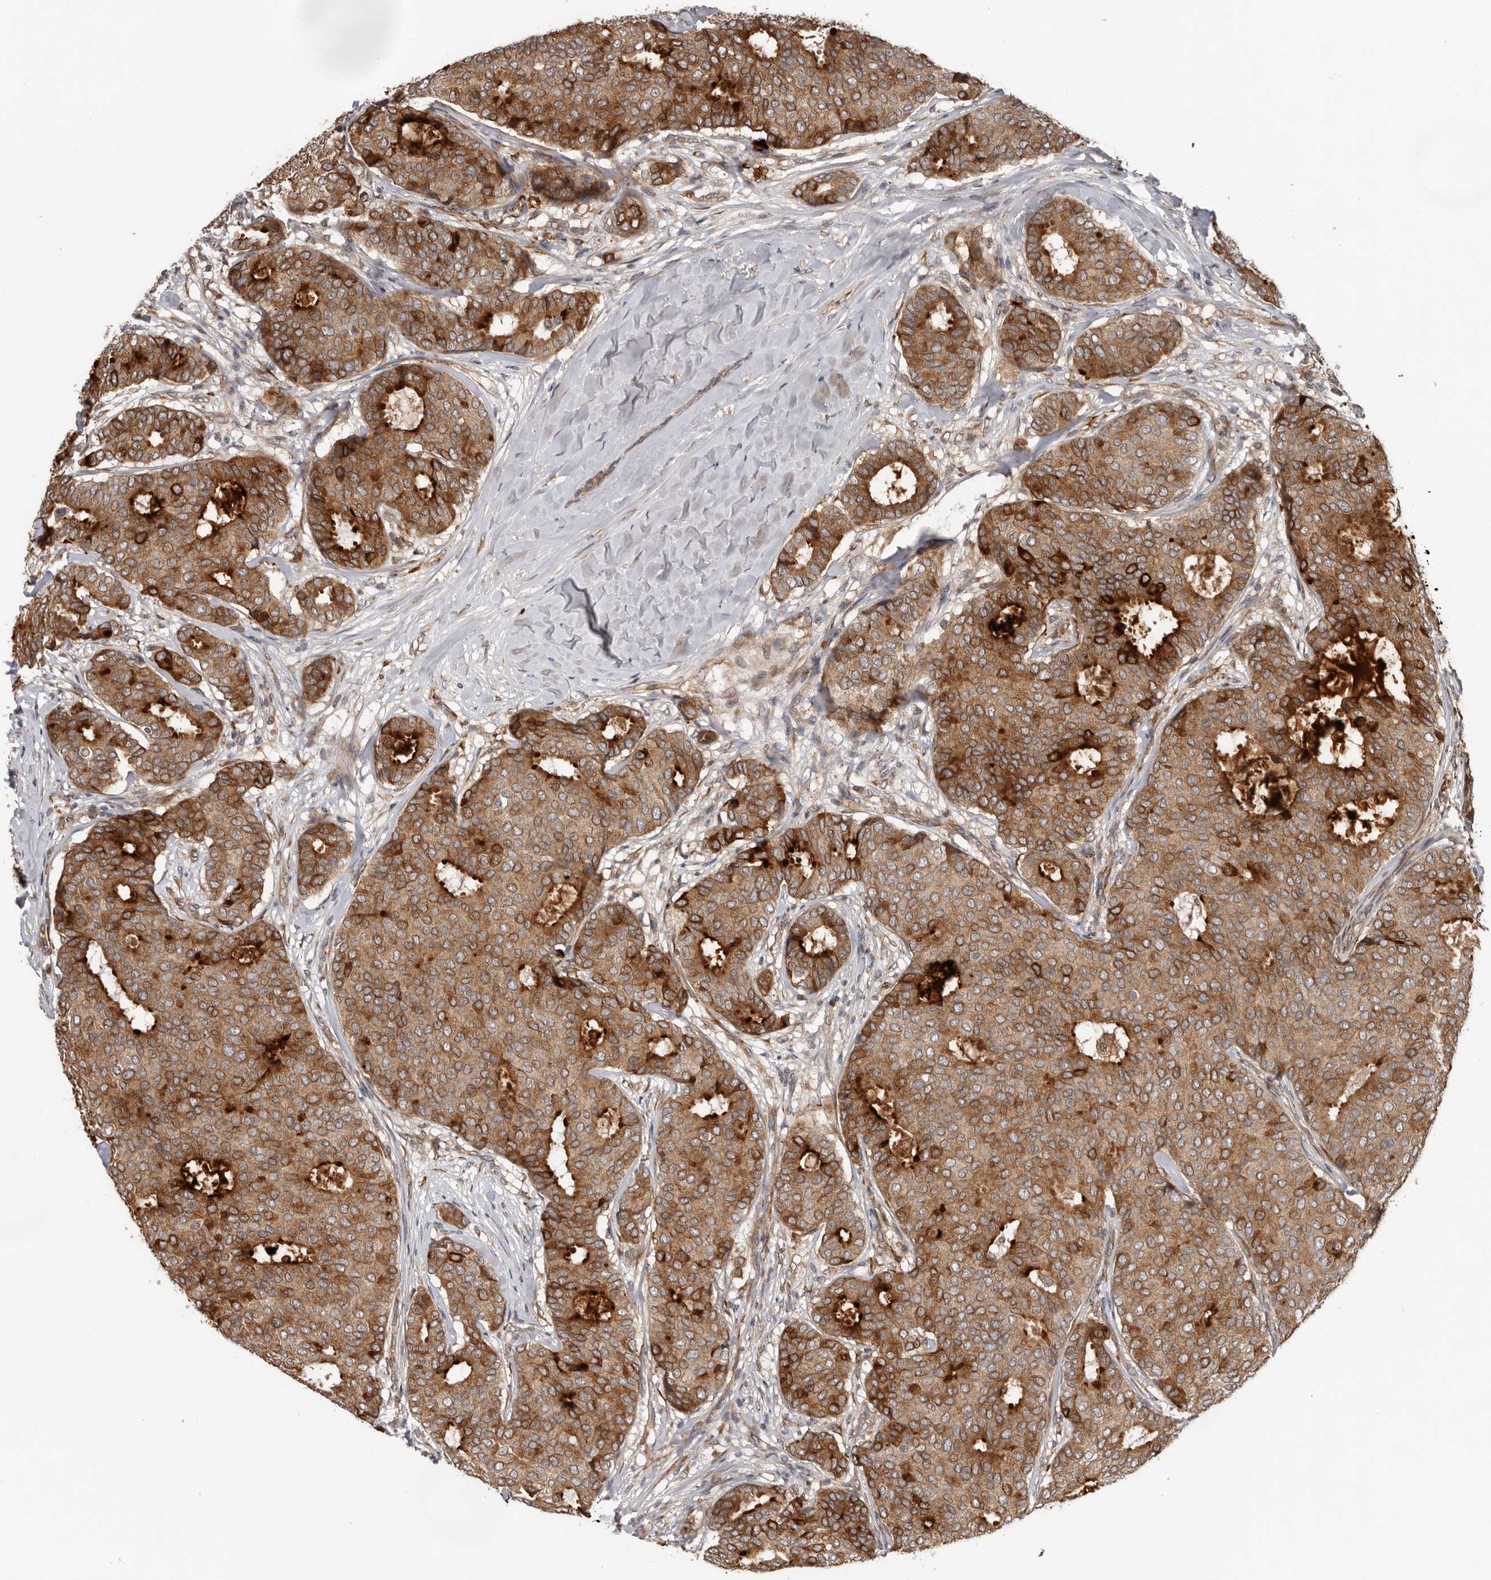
{"staining": {"intensity": "strong", "quantity": ">75%", "location": "cytoplasmic/membranous"}, "tissue": "breast cancer", "cell_type": "Tumor cells", "image_type": "cancer", "snomed": [{"axis": "morphology", "description": "Duct carcinoma"}, {"axis": "topography", "description": "Breast"}], "caption": "Immunohistochemistry (DAB (3,3'-diaminobenzidine)) staining of human breast invasive ductal carcinoma demonstrates strong cytoplasmic/membranous protein staining in about >75% of tumor cells. (DAB (3,3'-diaminobenzidine) IHC, brown staining for protein, blue staining for nuclei).", "gene": "MTF1", "patient": {"sex": "female", "age": 75}}